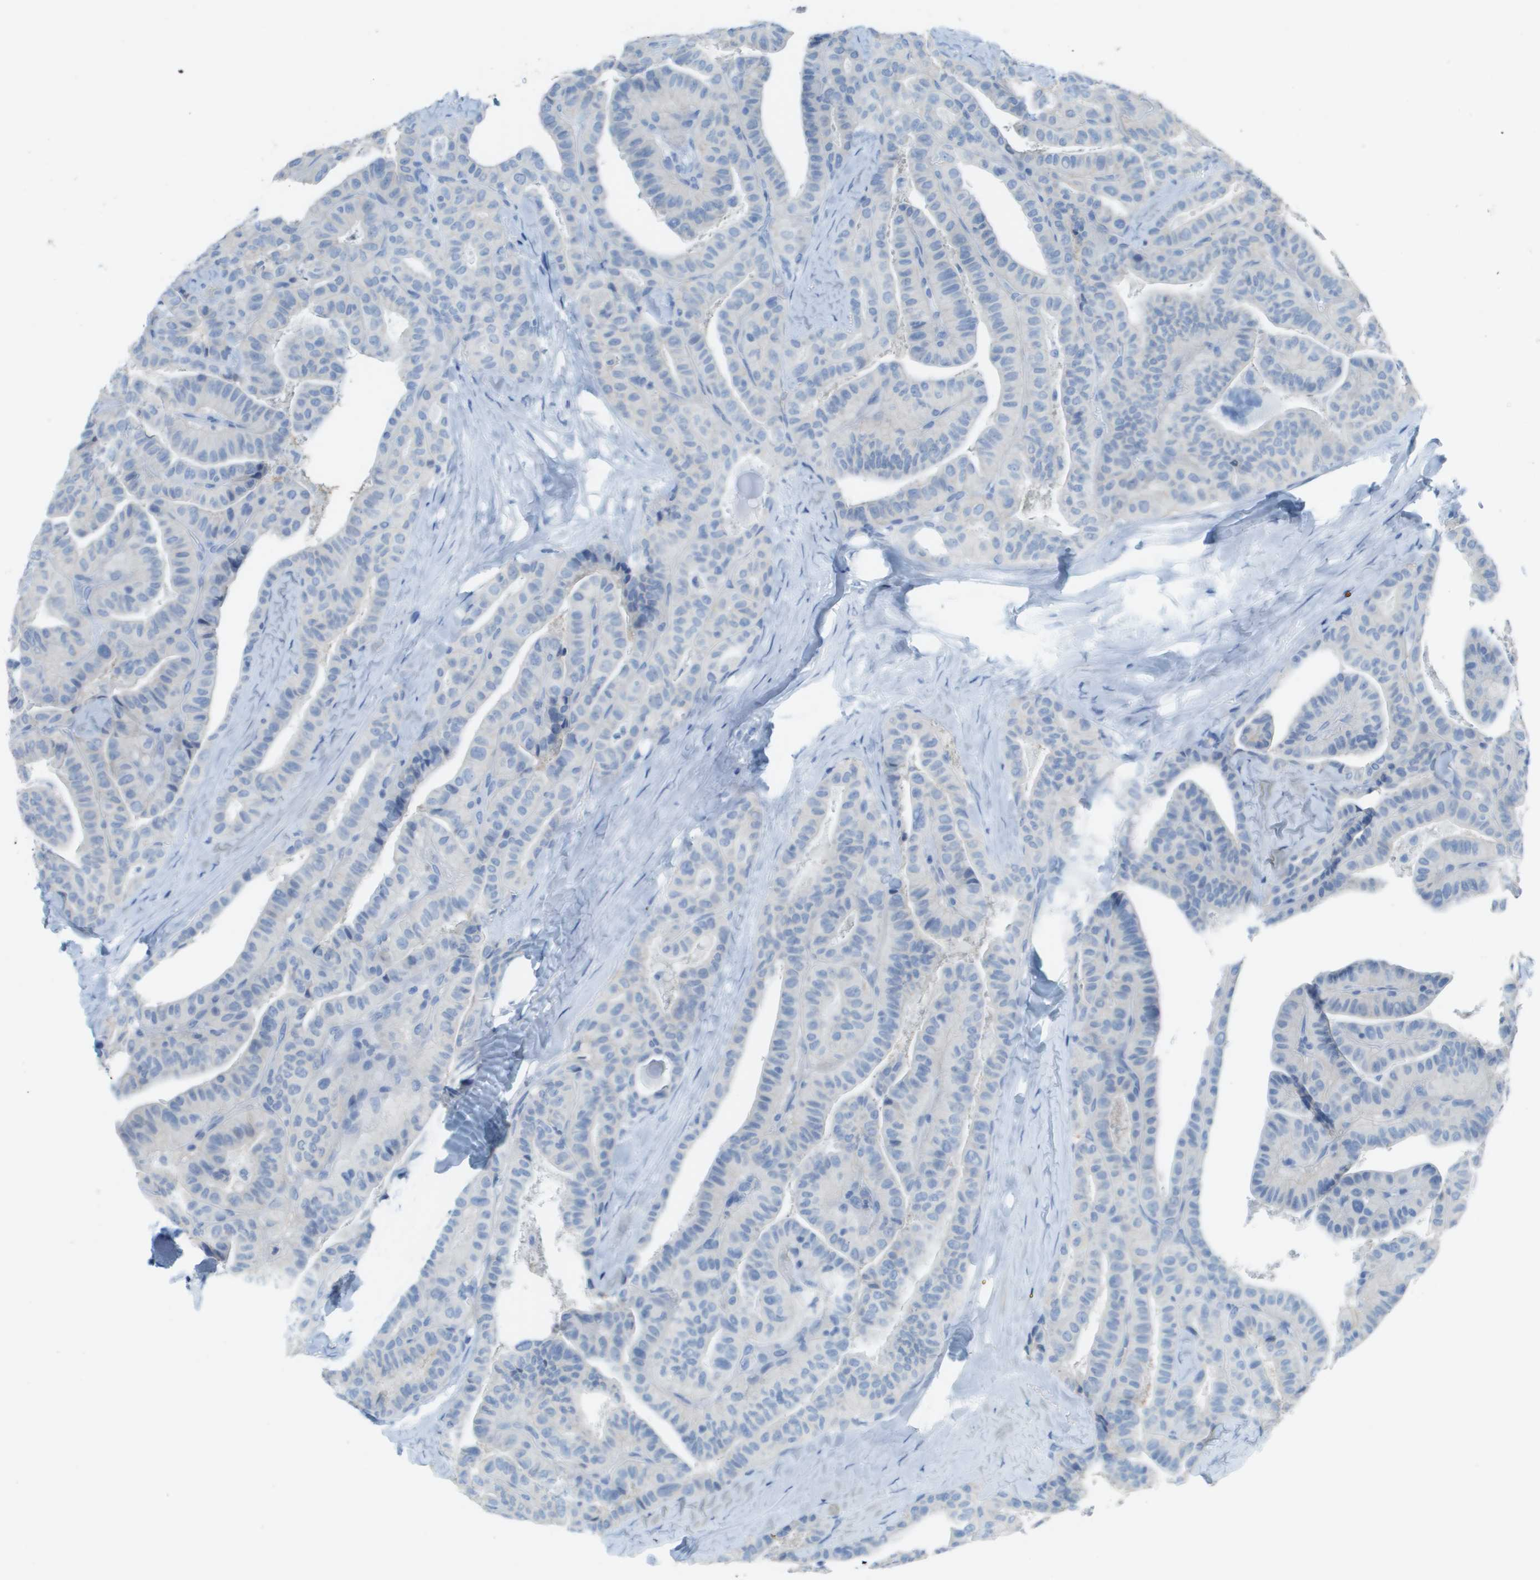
{"staining": {"intensity": "negative", "quantity": "none", "location": "none"}, "tissue": "thyroid cancer", "cell_type": "Tumor cells", "image_type": "cancer", "snomed": [{"axis": "morphology", "description": "Papillary adenocarcinoma, NOS"}, {"axis": "topography", "description": "Thyroid gland"}], "caption": "IHC photomicrograph of neoplastic tissue: thyroid cancer stained with DAB (3,3'-diaminobenzidine) shows no significant protein expression in tumor cells.", "gene": "CD46", "patient": {"sex": "male", "age": 77}}